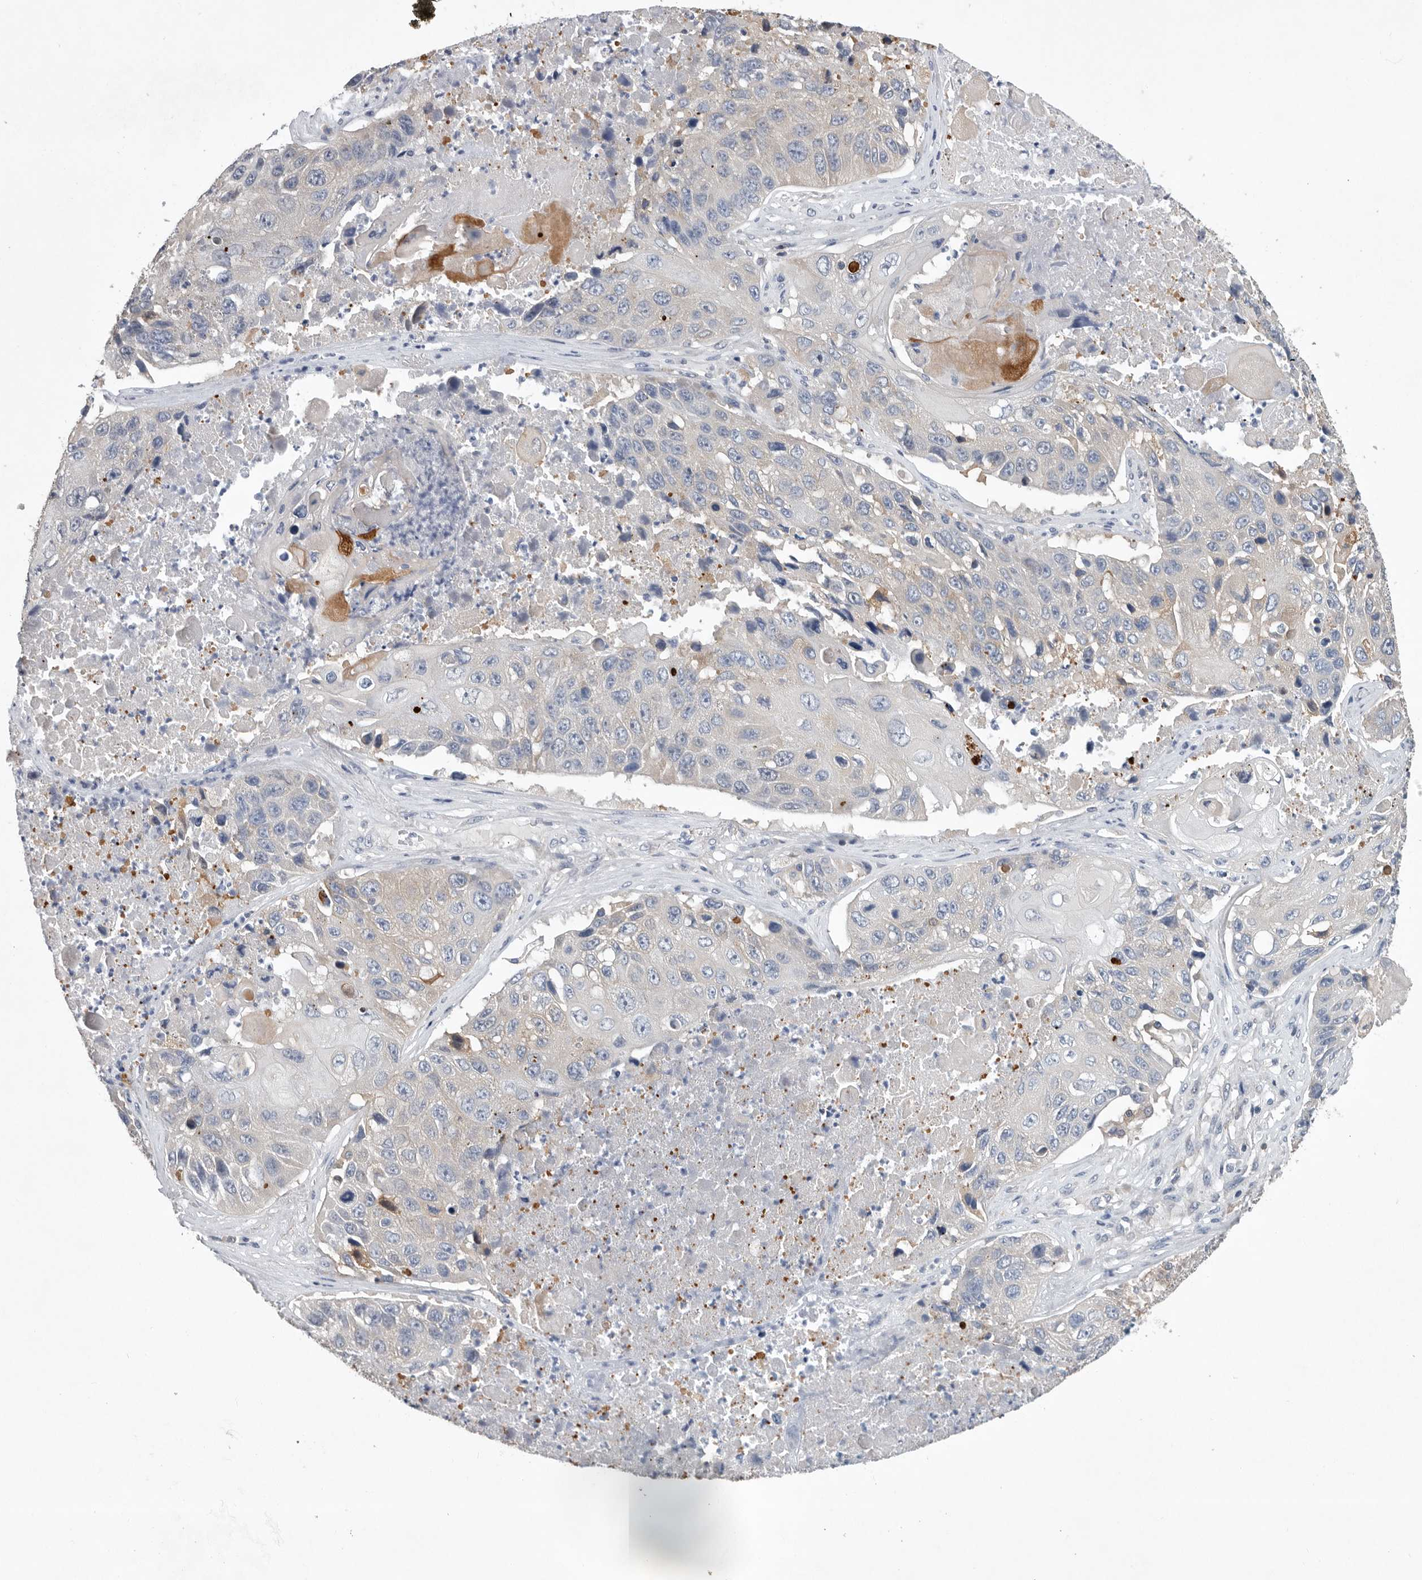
{"staining": {"intensity": "negative", "quantity": "none", "location": "none"}, "tissue": "lung cancer", "cell_type": "Tumor cells", "image_type": "cancer", "snomed": [{"axis": "morphology", "description": "Squamous cell carcinoma, NOS"}, {"axis": "topography", "description": "Lung"}], "caption": "DAB immunohistochemical staining of human lung cancer (squamous cell carcinoma) displays no significant expression in tumor cells.", "gene": "PDCD4", "patient": {"sex": "male", "age": 61}}